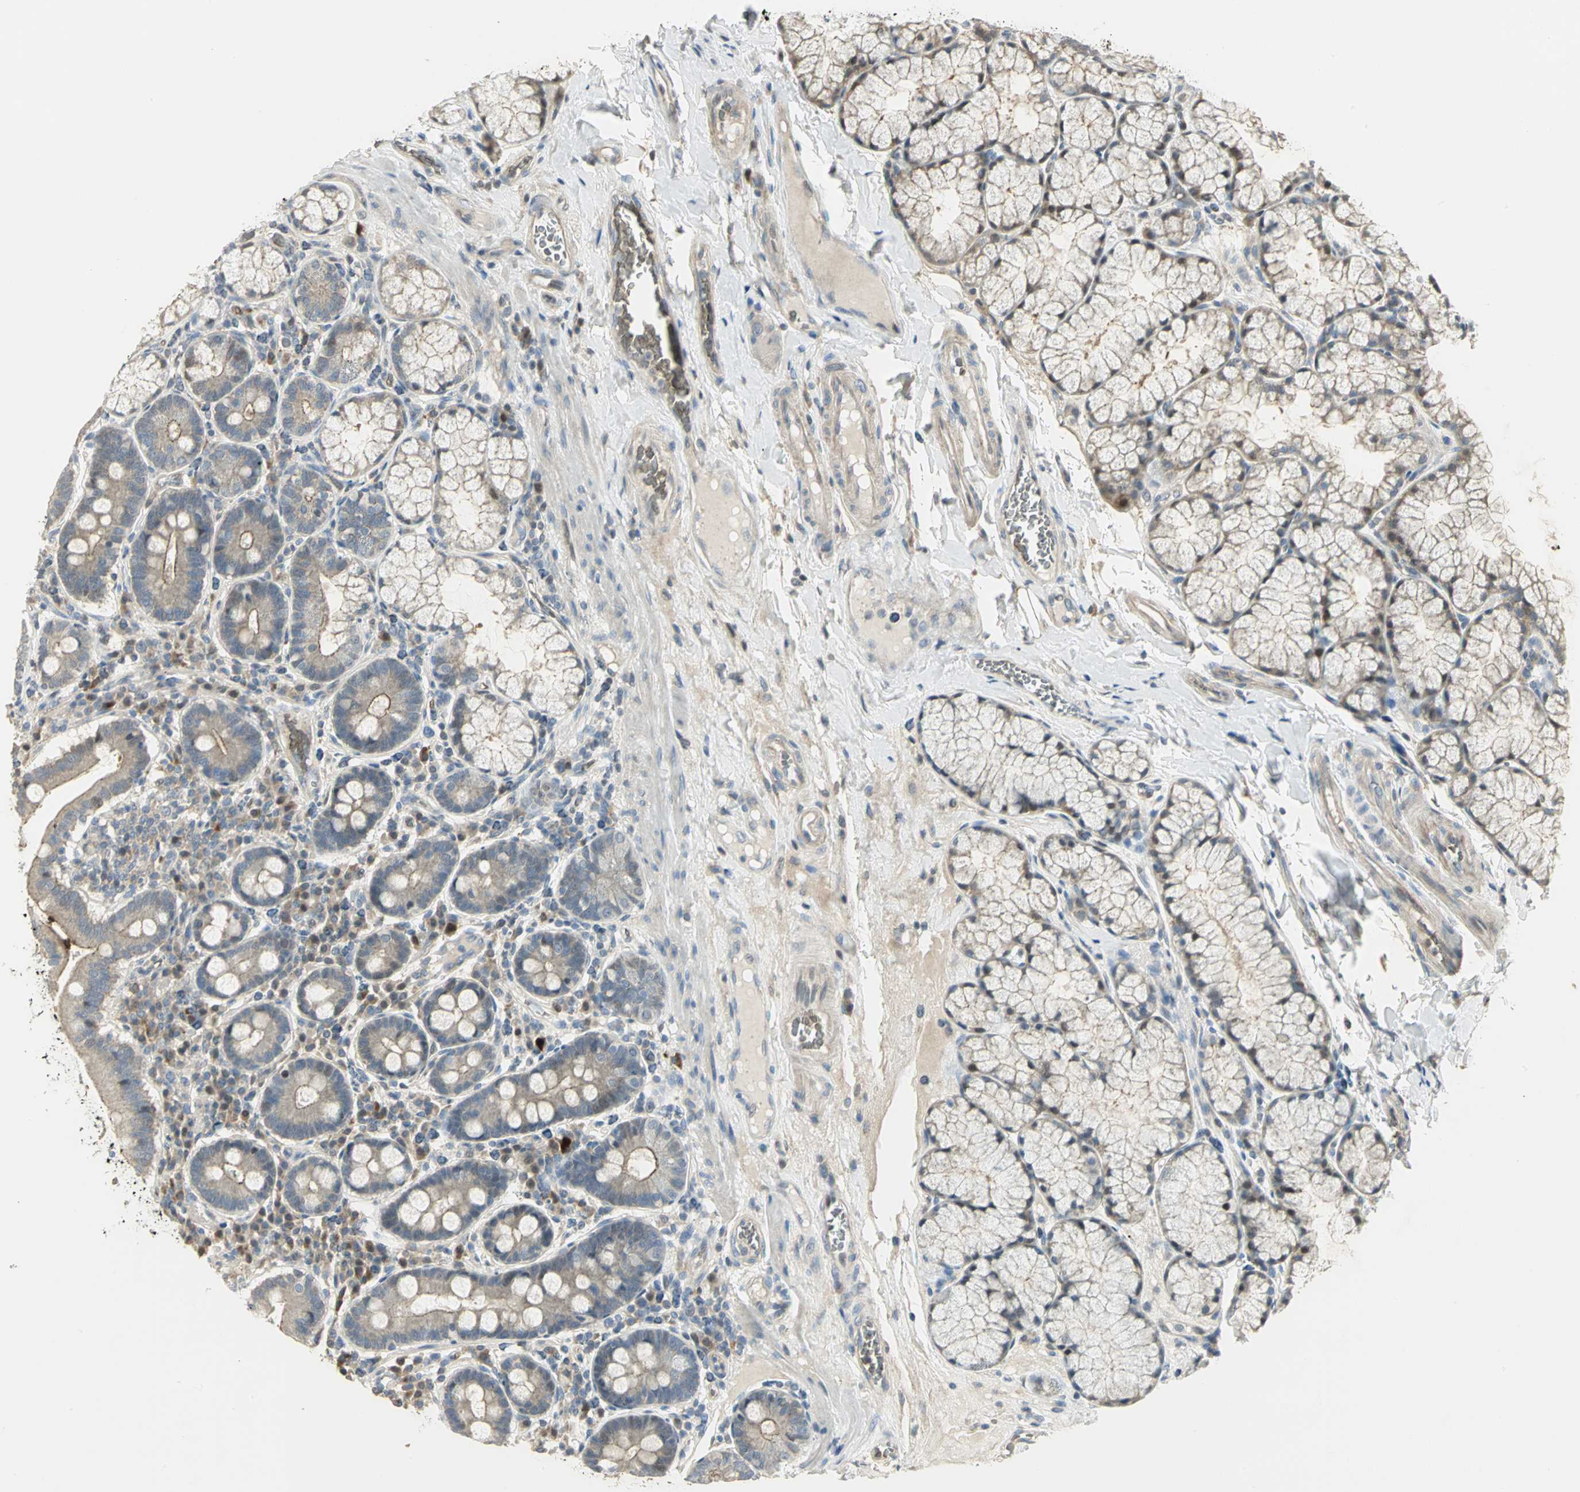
{"staining": {"intensity": "negative", "quantity": "none", "location": "none"}, "tissue": "duodenum", "cell_type": "Glandular cells", "image_type": "normal", "snomed": [{"axis": "morphology", "description": "Normal tissue, NOS"}, {"axis": "topography", "description": "Duodenum"}], "caption": "Normal duodenum was stained to show a protein in brown. There is no significant expression in glandular cells. (Immunohistochemistry (ihc), brightfield microscopy, high magnification).", "gene": "ANK1", "patient": {"sex": "male", "age": 50}}